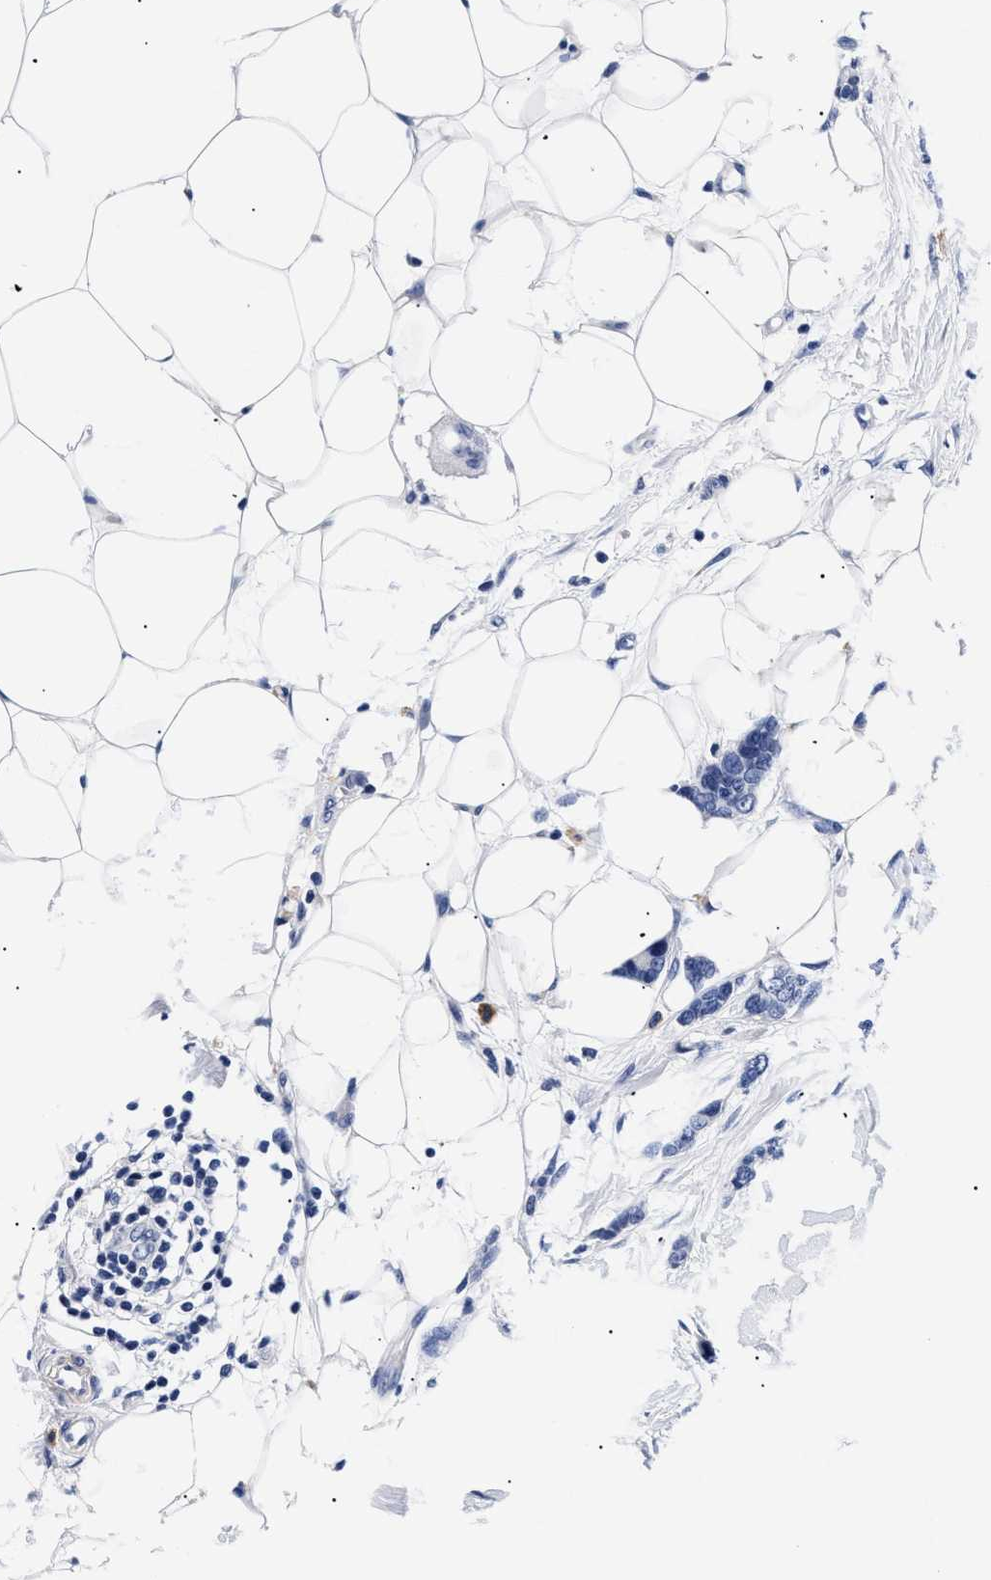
{"staining": {"intensity": "negative", "quantity": "none", "location": "none"}, "tissue": "breast cancer", "cell_type": "Tumor cells", "image_type": "cancer", "snomed": [{"axis": "morphology", "description": "Lobular carcinoma"}, {"axis": "topography", "description": "Skin"}, {"axis": "topography", "description": "Breast"}], "caption": "DAB (3,3'-diaminobenzidine) immunohistochemical staining of lobular carcinoma (breast) exhibits no significant expression in tumor cells.", "gene": "SHD", "patient": {"sex": "female", "age": 46}}